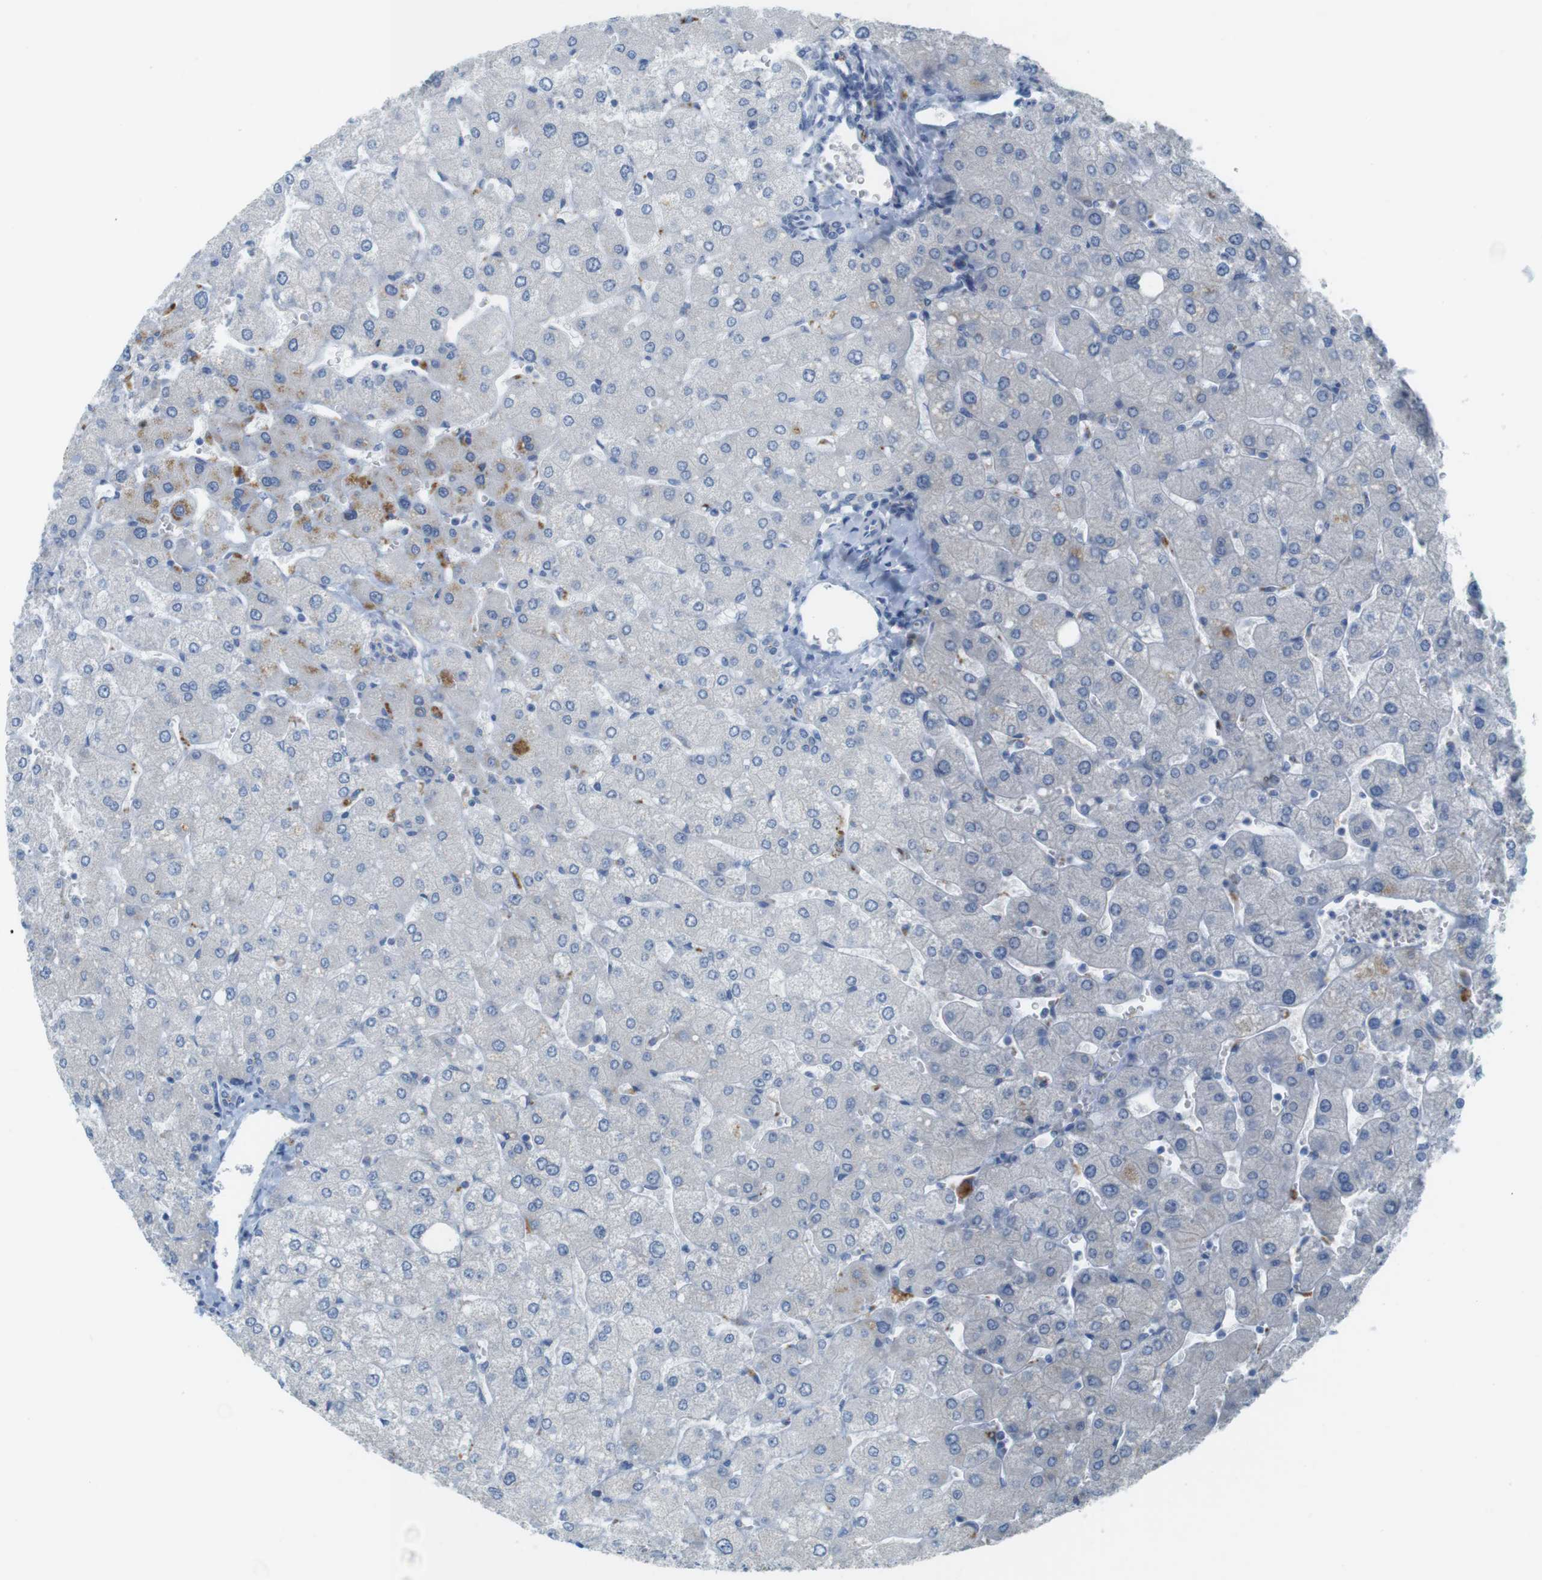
{"staining": {"intensity": "negative", "quantity": "none", "location": "none"}, "tissue": "liver", "cell_type": "Cholangiocytes", "image_type": "normal", "snomed": [{"axis": "morphology", "description": "Normal tissue, NOS"}, {"axis": "topography", "description": "Liver"}], "caption": "IHC photomicrograph of unremarkable human liver stained for a protein (brown), which shows no staining in cholangiocytes.", "gene": "YIPF1", "patient": {"sex": "male", "age": 55}}